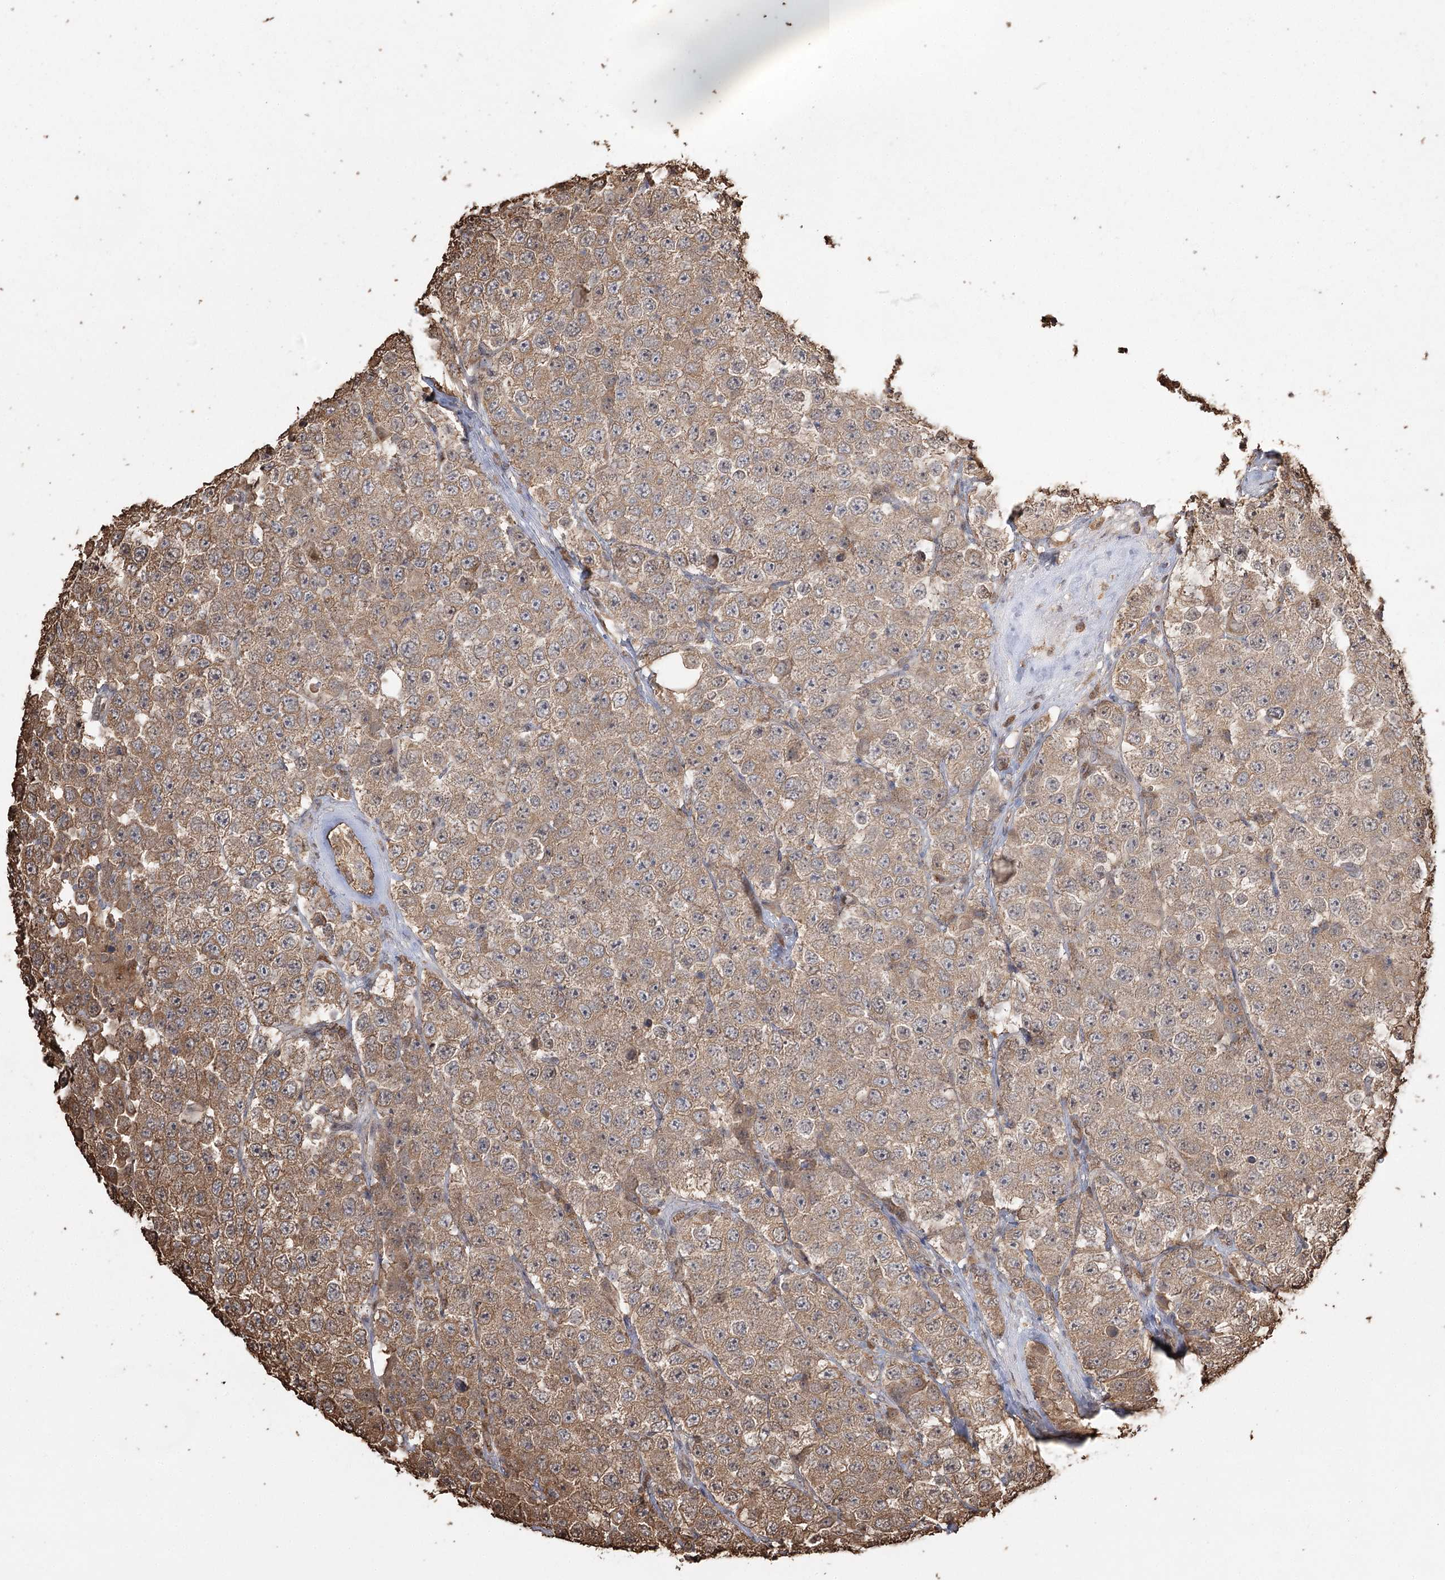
{"staining": {"intensity": "moderate", "quantity": ">75%", "location": "cytoplasmic/membranous"}, "tissue": "testis cancer", "cell_type": "Tumor cells", "image_type": "cancer", "snomed": [{"axis": "morphology", "description": "Seminoma, NOS"}, {"axis": "topography", "description": "Testis"}], "caption": "Moderate cytoplasmic/membranous protein expression is appreciated in approximately >75% of tumor cells in testis cancer (seminoma). (DAB IHC with brightfield microscopy, high magnification).", "gene": "PLCH1", "patient": {"sex": "male", "age": 28}}